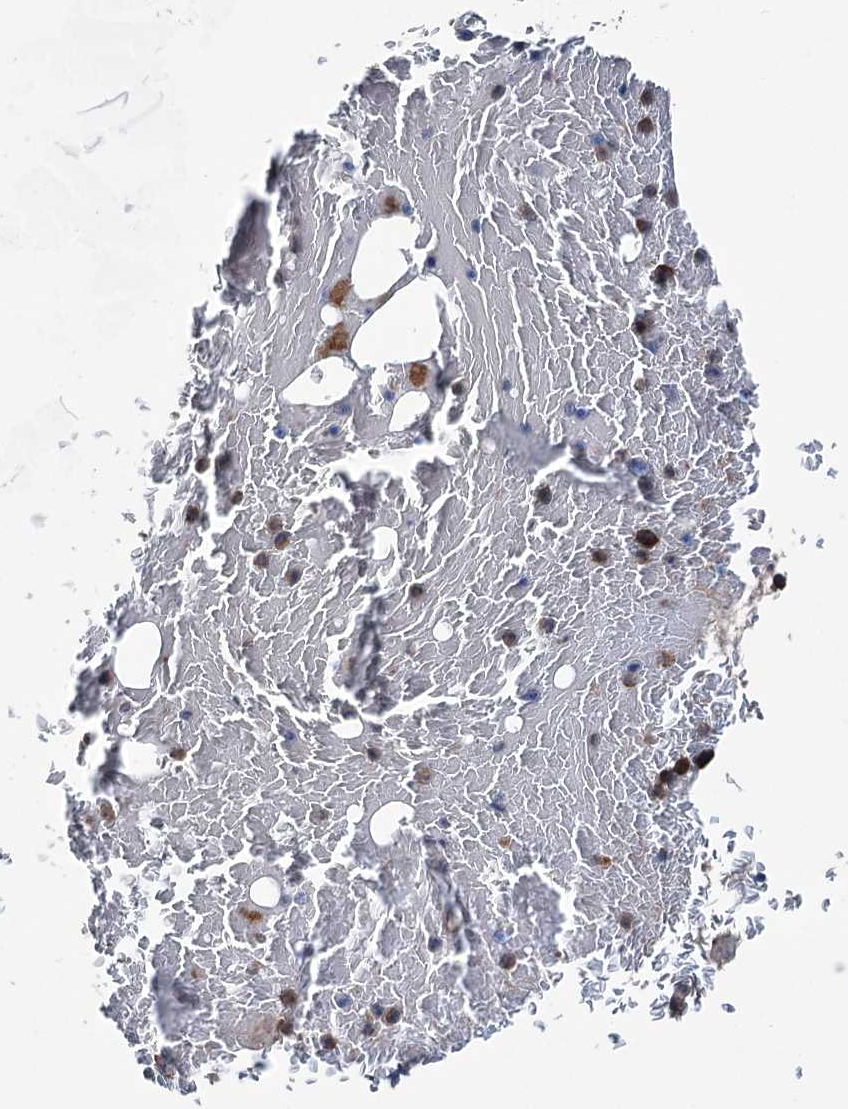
{"staining": {"intensity": "moderate", "quantity": "25%-75%", "location": "cytoplasmic/membranous"}, "tissue": "bone marrow", "cell_type": "Hematopoietic cells", "image_type": "normal", "snomed": [{"axis": "morphology", "description": "Normal tissue, NOS"}, {"axis": "topography", "description": "Bone marrow"}], "caption": "Protein staining displays moderate cytoplasmic/membranous positivity in about 25%-75% of hematopoietic cells in benign bone marrow. (Stains: DAB in brown, nuclei in blue, Microscopy: brightfield microscopy at high magnification).", "gene": "RNF214", "patient": {"sex": "male", "age": 79}}